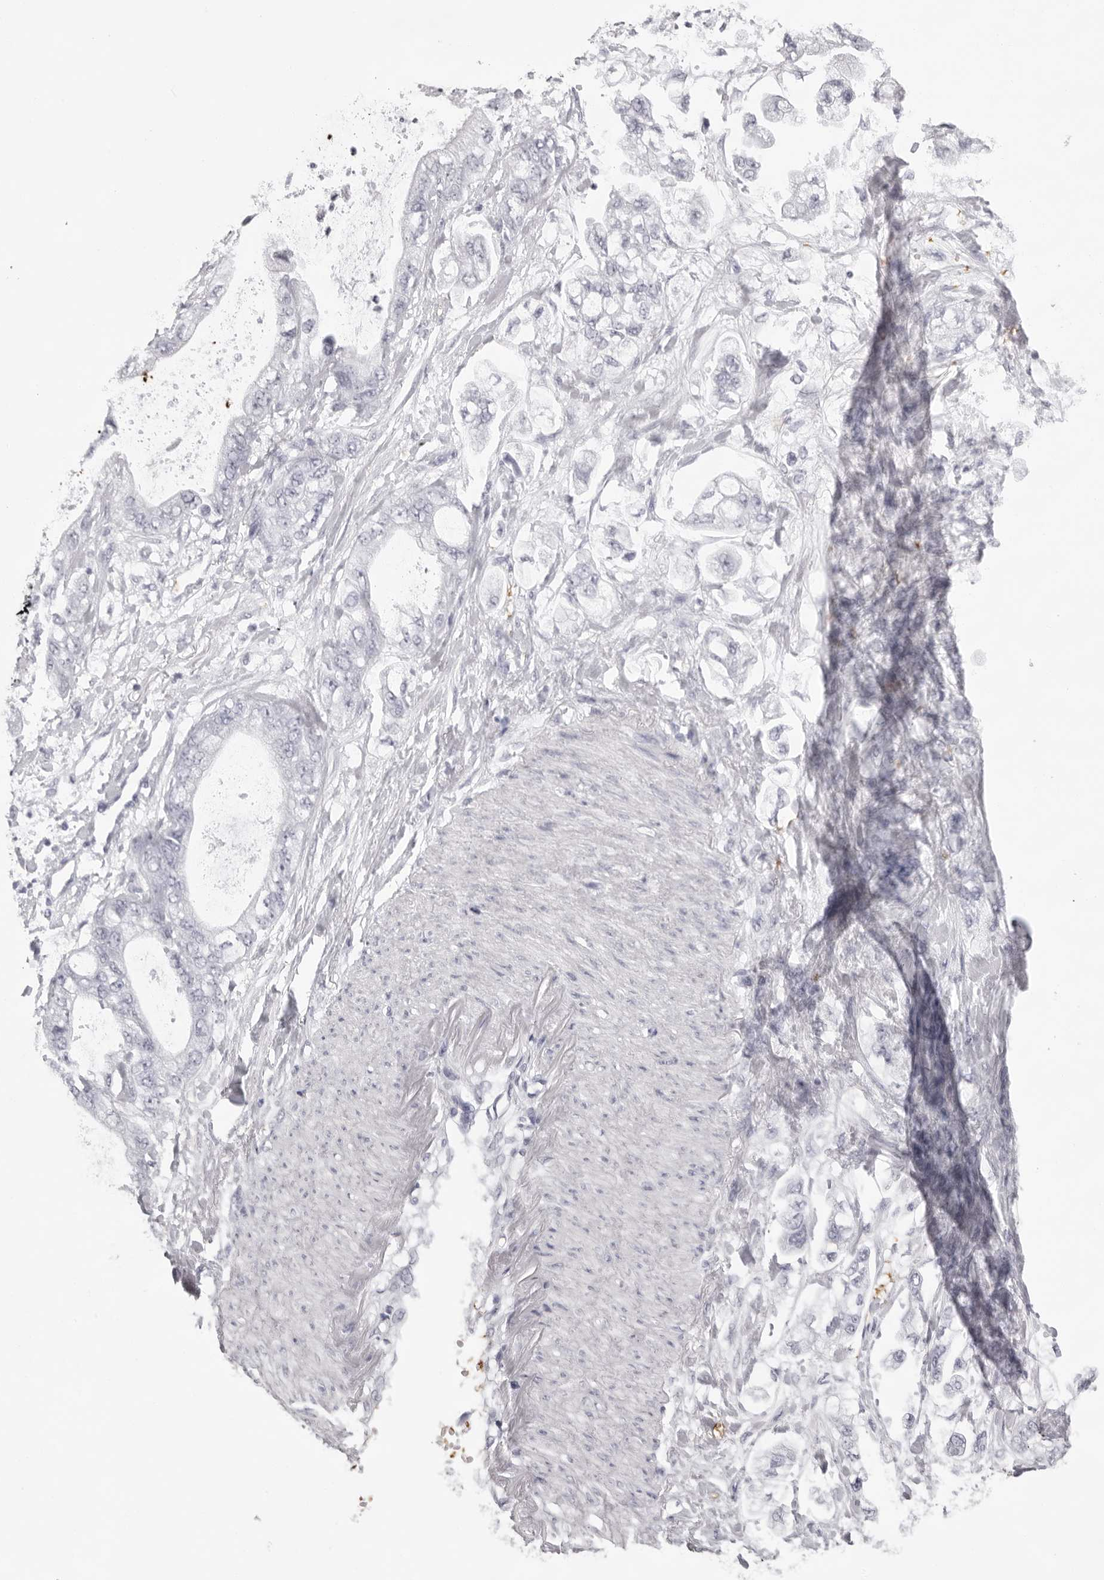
{"staining": {"intensity": "negative", "quantity": "none", "location": "none"}, "tissue": "stomach cancer", "cell_type": "Tumor cells", "image_type": "cancer", "snomed": [{"axis": "morphology", "description": "Normal tissue, NOS"}, {"axis": "morphology", "description": "Adenocarcinoma, NOS"}, {"axis": "topography", "description": "Stomach"}], "caption": "This is an immunohistochemistry image of adenocarcinoma (stomach). There is no positivity in tumor cells.", "gene": "SPTA1", "patient": {"sex": "male", "age": 62}}